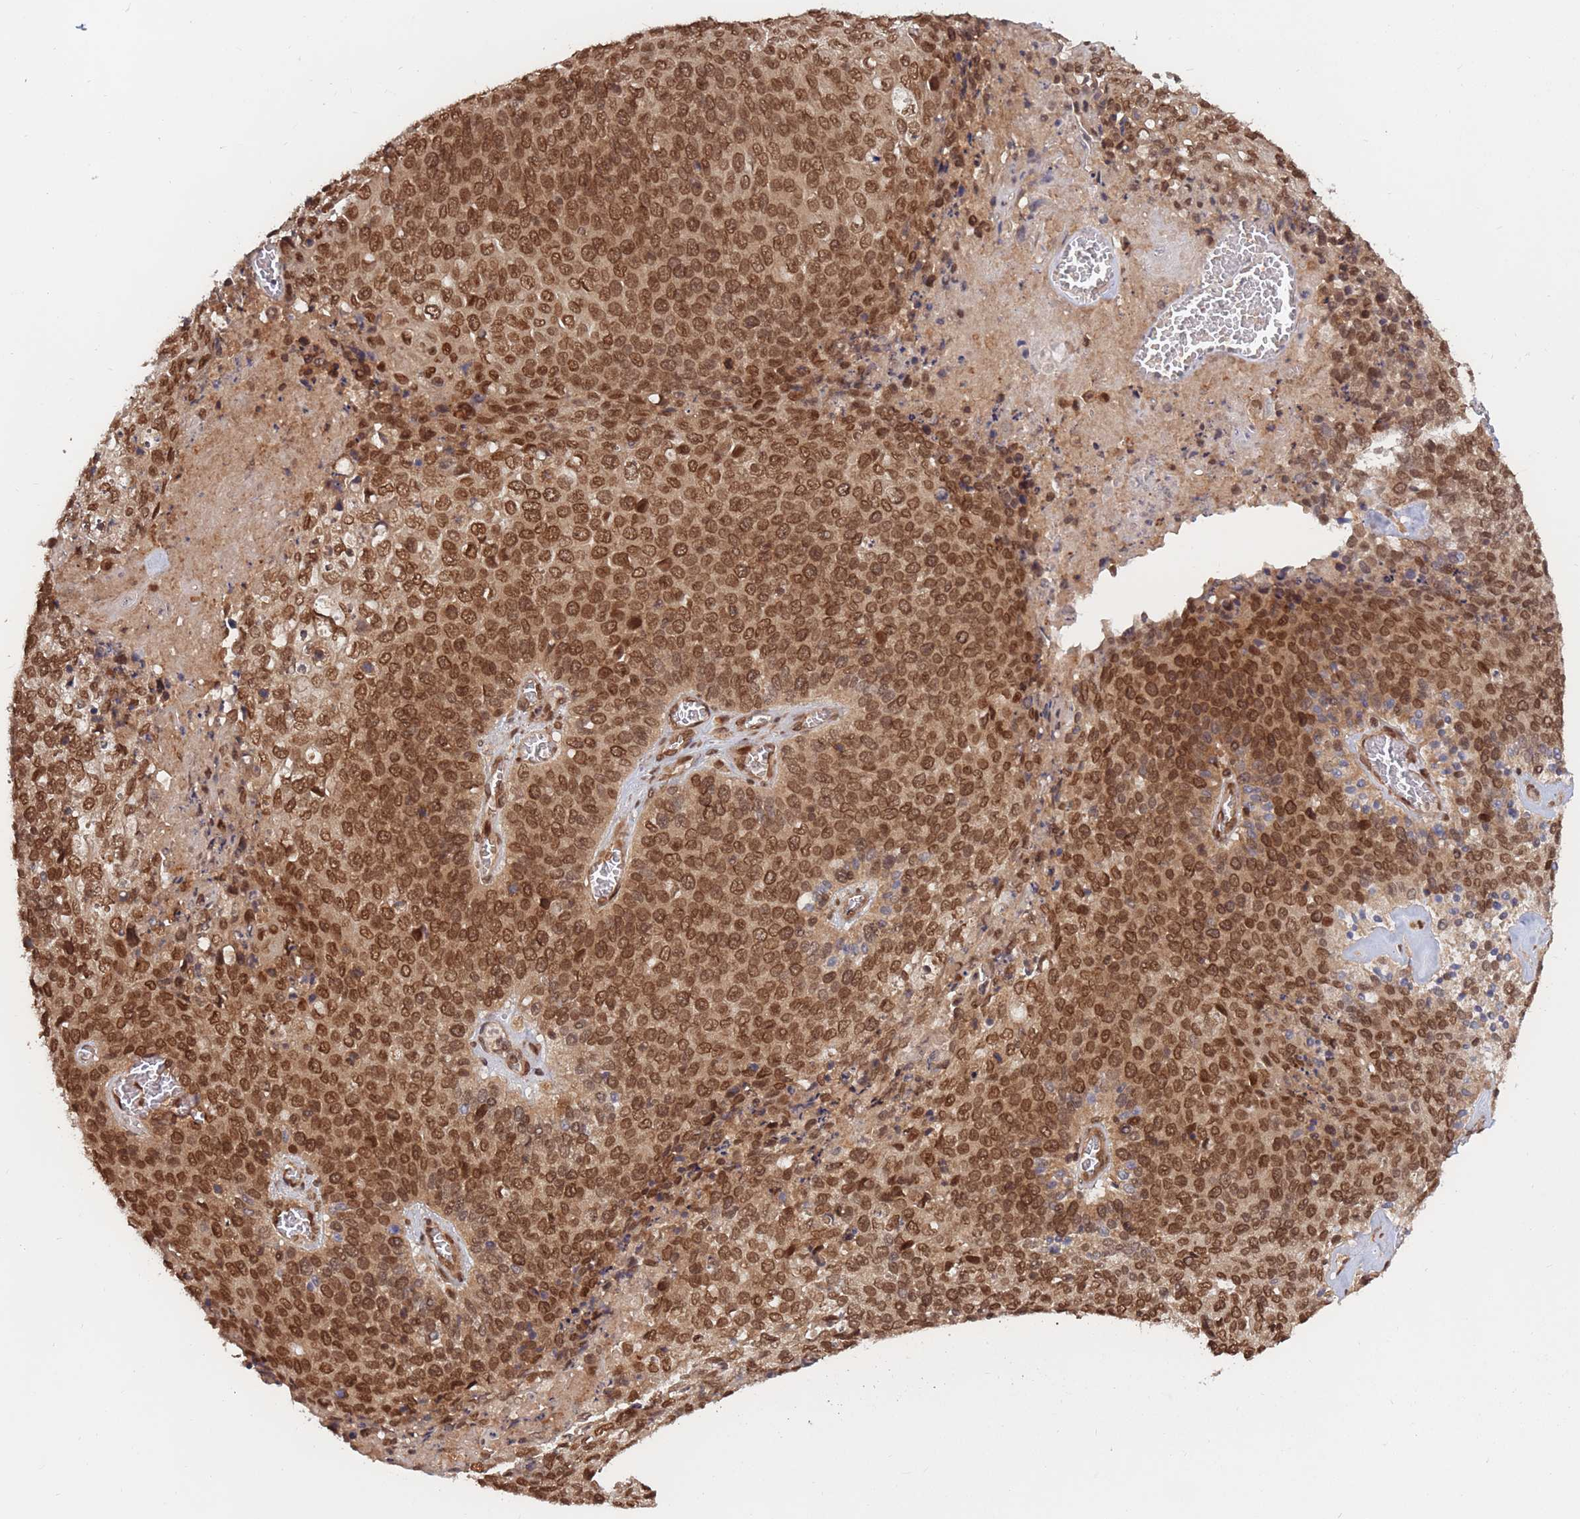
{"staining": {"intensity": "moderate", "quantity": ">75%", "location": "cytoplasmic/membranous,nuclear"}, "tissue": "cervical cancer", "cell_type": "Tumor cells", "image_type": "cancer", "snomed": [{"axis": "morphology", "description": "Squamous cell carcinoma, NOS"}, {"axis": "topography", "description": "Cervix"}], "caption": "Protein staining exhibits moderate cytoplasmic/membranous and nuclear positivity in approximately >75% of tumor cells in cervical squamous cell carcinoma.", "gene": "SRA1", "patient": {"sex": "female", "age": 39}}